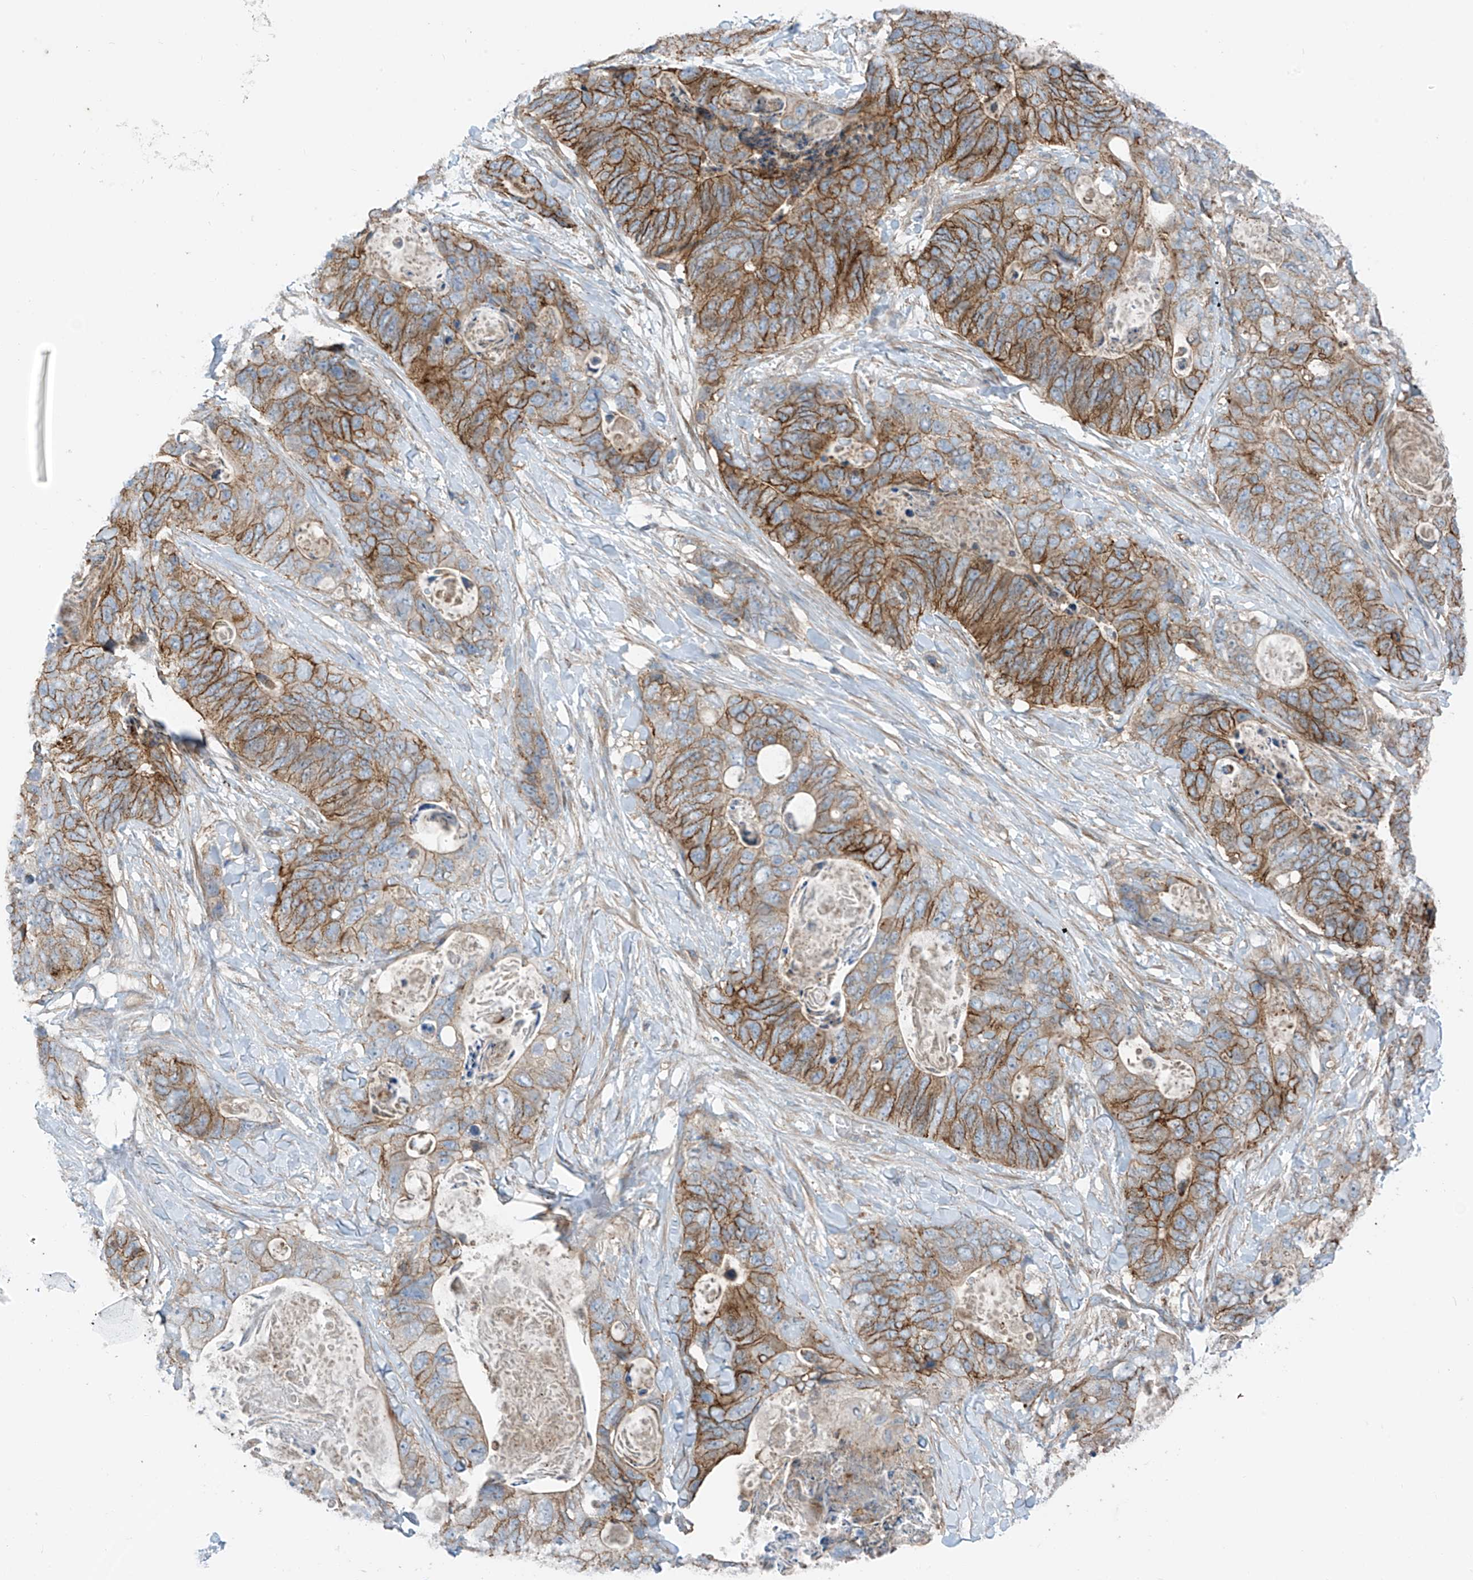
{"staining": {"intensity": "moderate", "quantity": ">75%", "location": "cytoplasmic/membranous"}, "tissue": "stomach cancer", "cell_type": "Tumor cells", "image_type": "cancer", "snomed": [{"axis": "morphology", "description": "Adenocarcinoma, NOS"}, {"axis": "topography", "description": "Stomach"}], "caption": "This image exhibits adenocarcinoma (stomach) stained with immunohistochemistry to label a protein in brown. The cytoplasmic/membranous of tumor cells show moderate positivity for the protein. Nuclei are counter-stained blue.", "gene": "SLC1A5", "patient": {"sex": "female", "age": 89}}